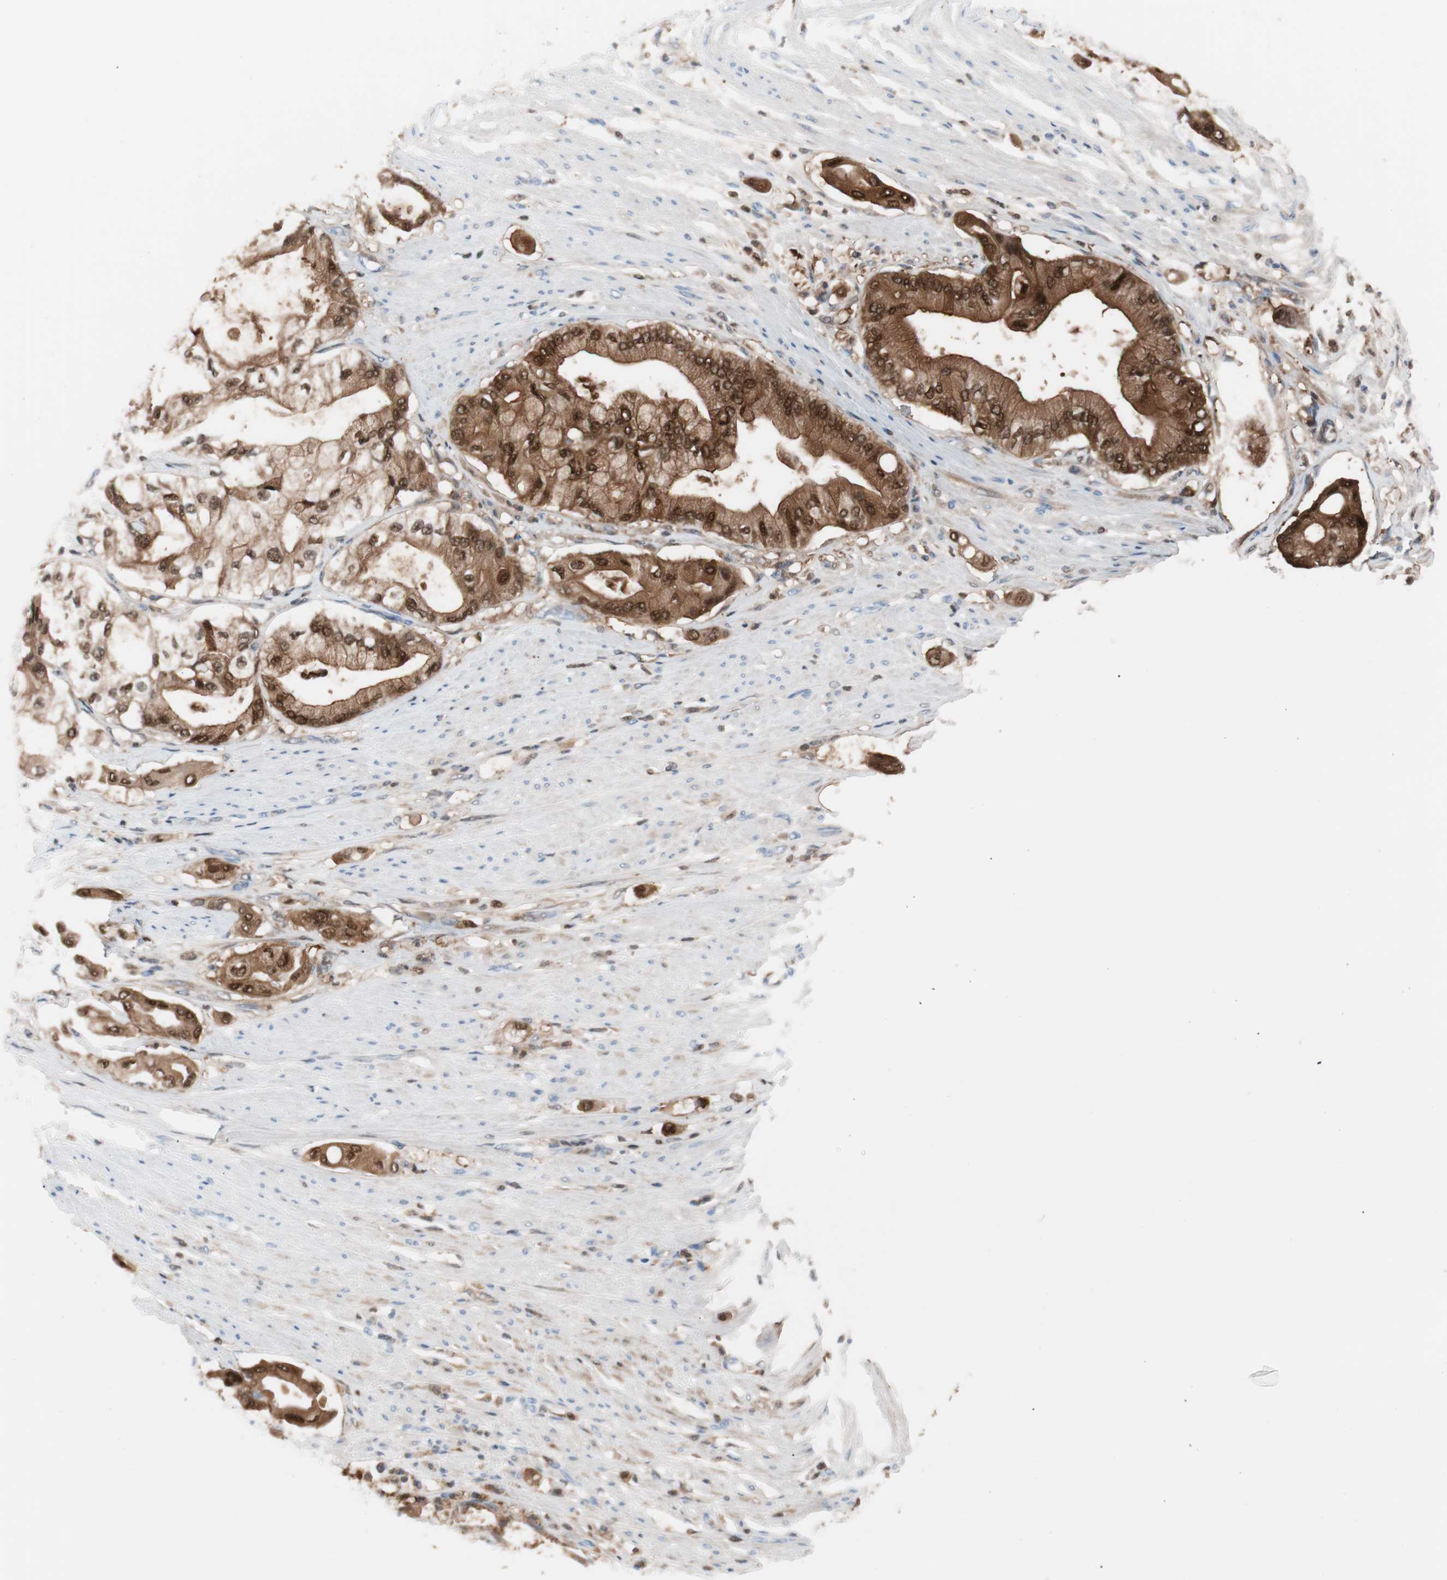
{"staining": {"intensity": "strong", "quantity": ">75%", "location": "cytoplasmic/membranous,nuclear"}, "tissue": "pancreatic cancer", "cell_type": "Tumor cells", "image_type": "cancer", "snomed": [{"axis": "morphology", "description": "Adenocarcinoma, NOS"}, {"axis": "morphology", "description": "Adenocarcinoma, metastatic, NOS"}, {"axis": "topography", "description": "Lymph node"}, {"axis": "topography", "description": "Pancreas"}, {"axis": "topography", "description": "Duodenum"}], "caption": "Tumor cells demonstrate high levels of strong cytoplasmic/membranous and nuclear staining in approximately >75% of cells in pancreatic cancer.", "gene": "IL18", "patient": {"sex": "female", "age": 64}}